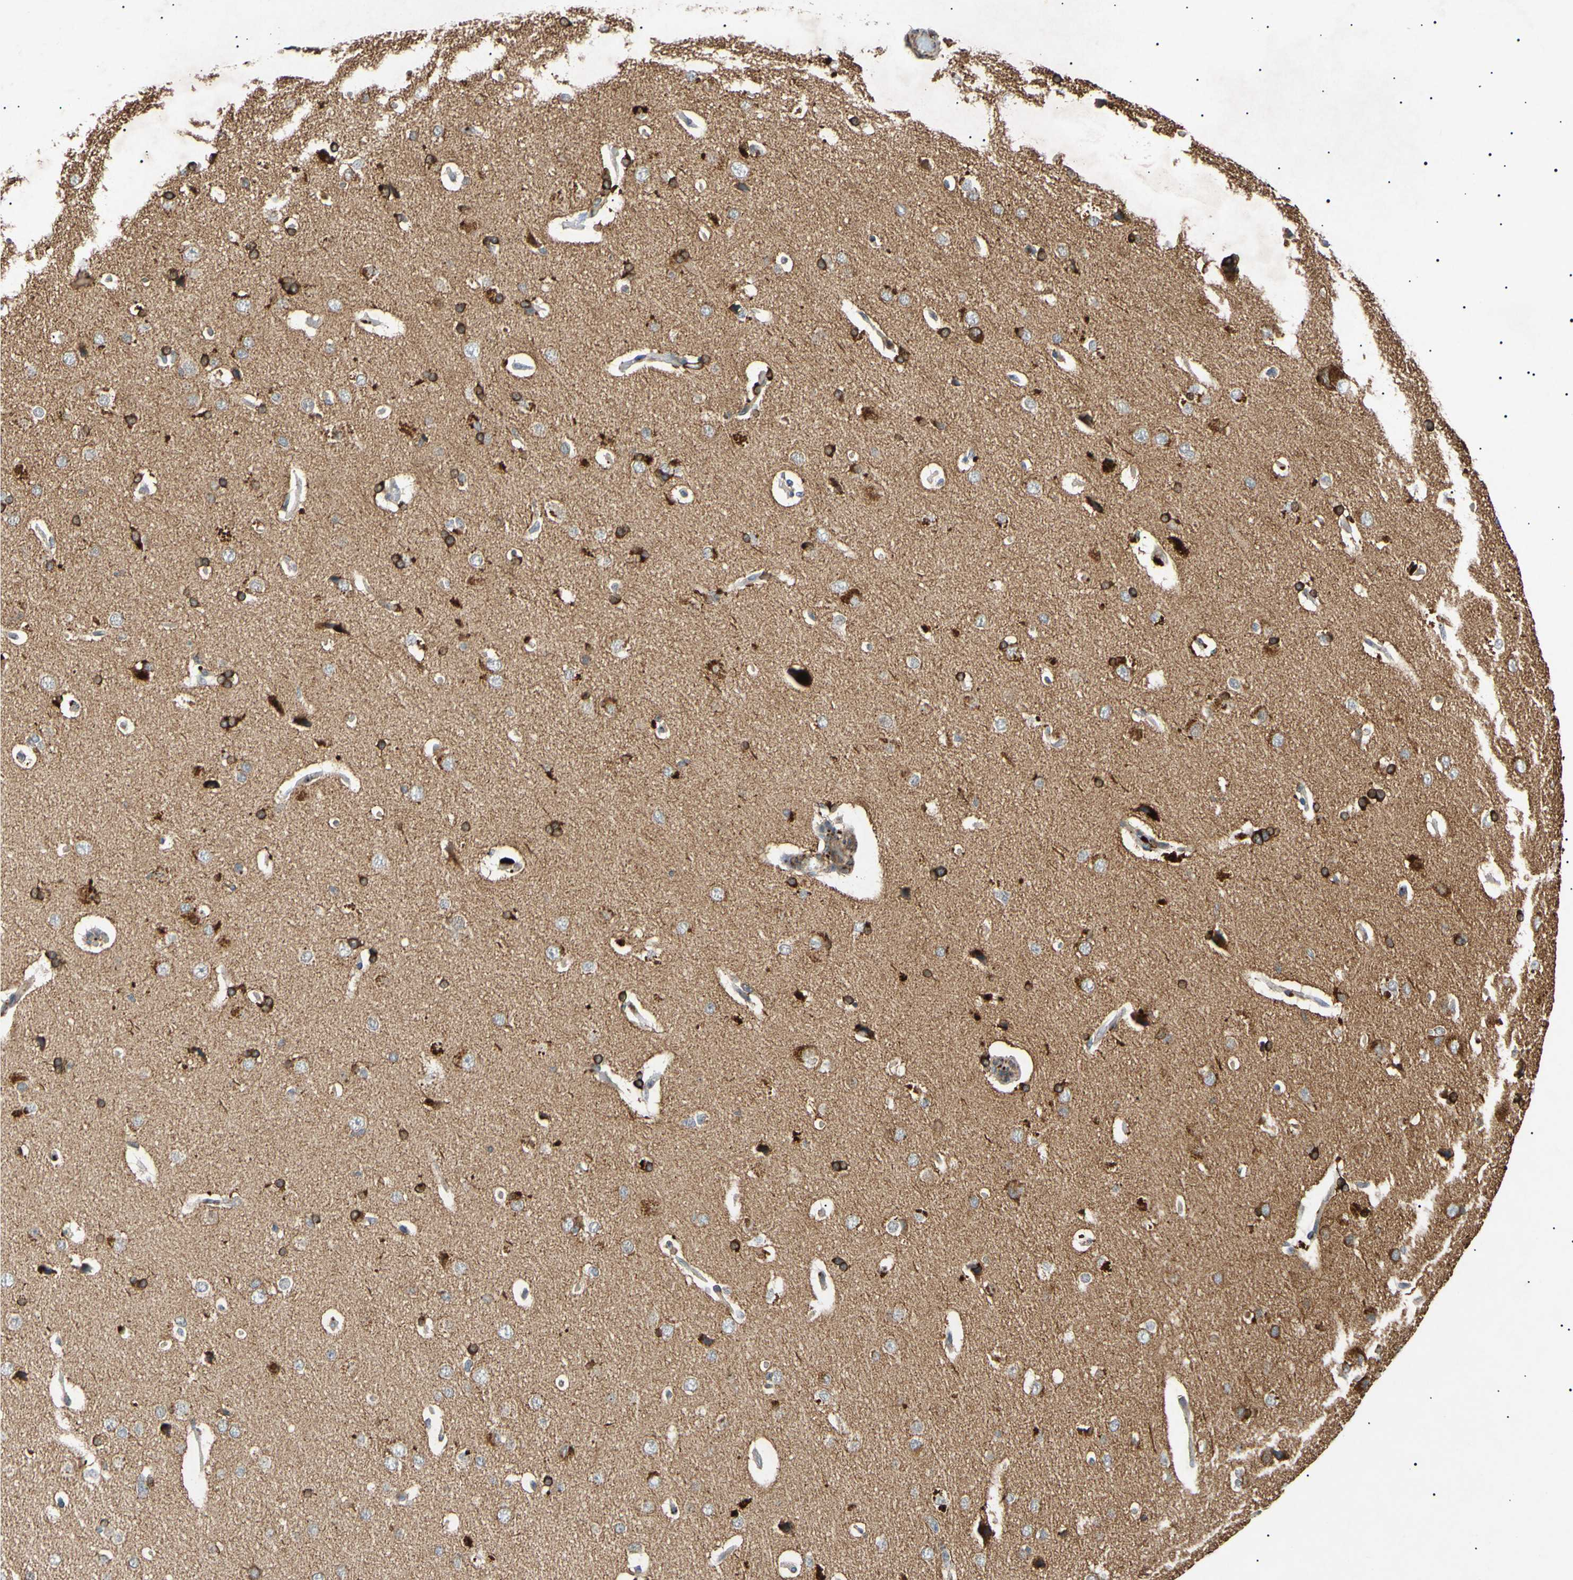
{"staining": {"intensity": "negative", "quantity": "none", "location": "none"}, "tissue": "cerebral cortex", "cell_type": "Endothelial cells", "image_type": "normal", "snomed": [{"axis": "morphology", "description": "Normal tissue, NOS"}, {"axis": "topography", "description": "Cerebral cortex"}], "caption": "The image reveals no staining of endothelial cells in normal cerebral cortex. (DAB immunohistochemistry visualized using brightfield microscopy, high magnification).", "gene": "TUBB4A", "patient": {"sex": "male", "age": 62}}